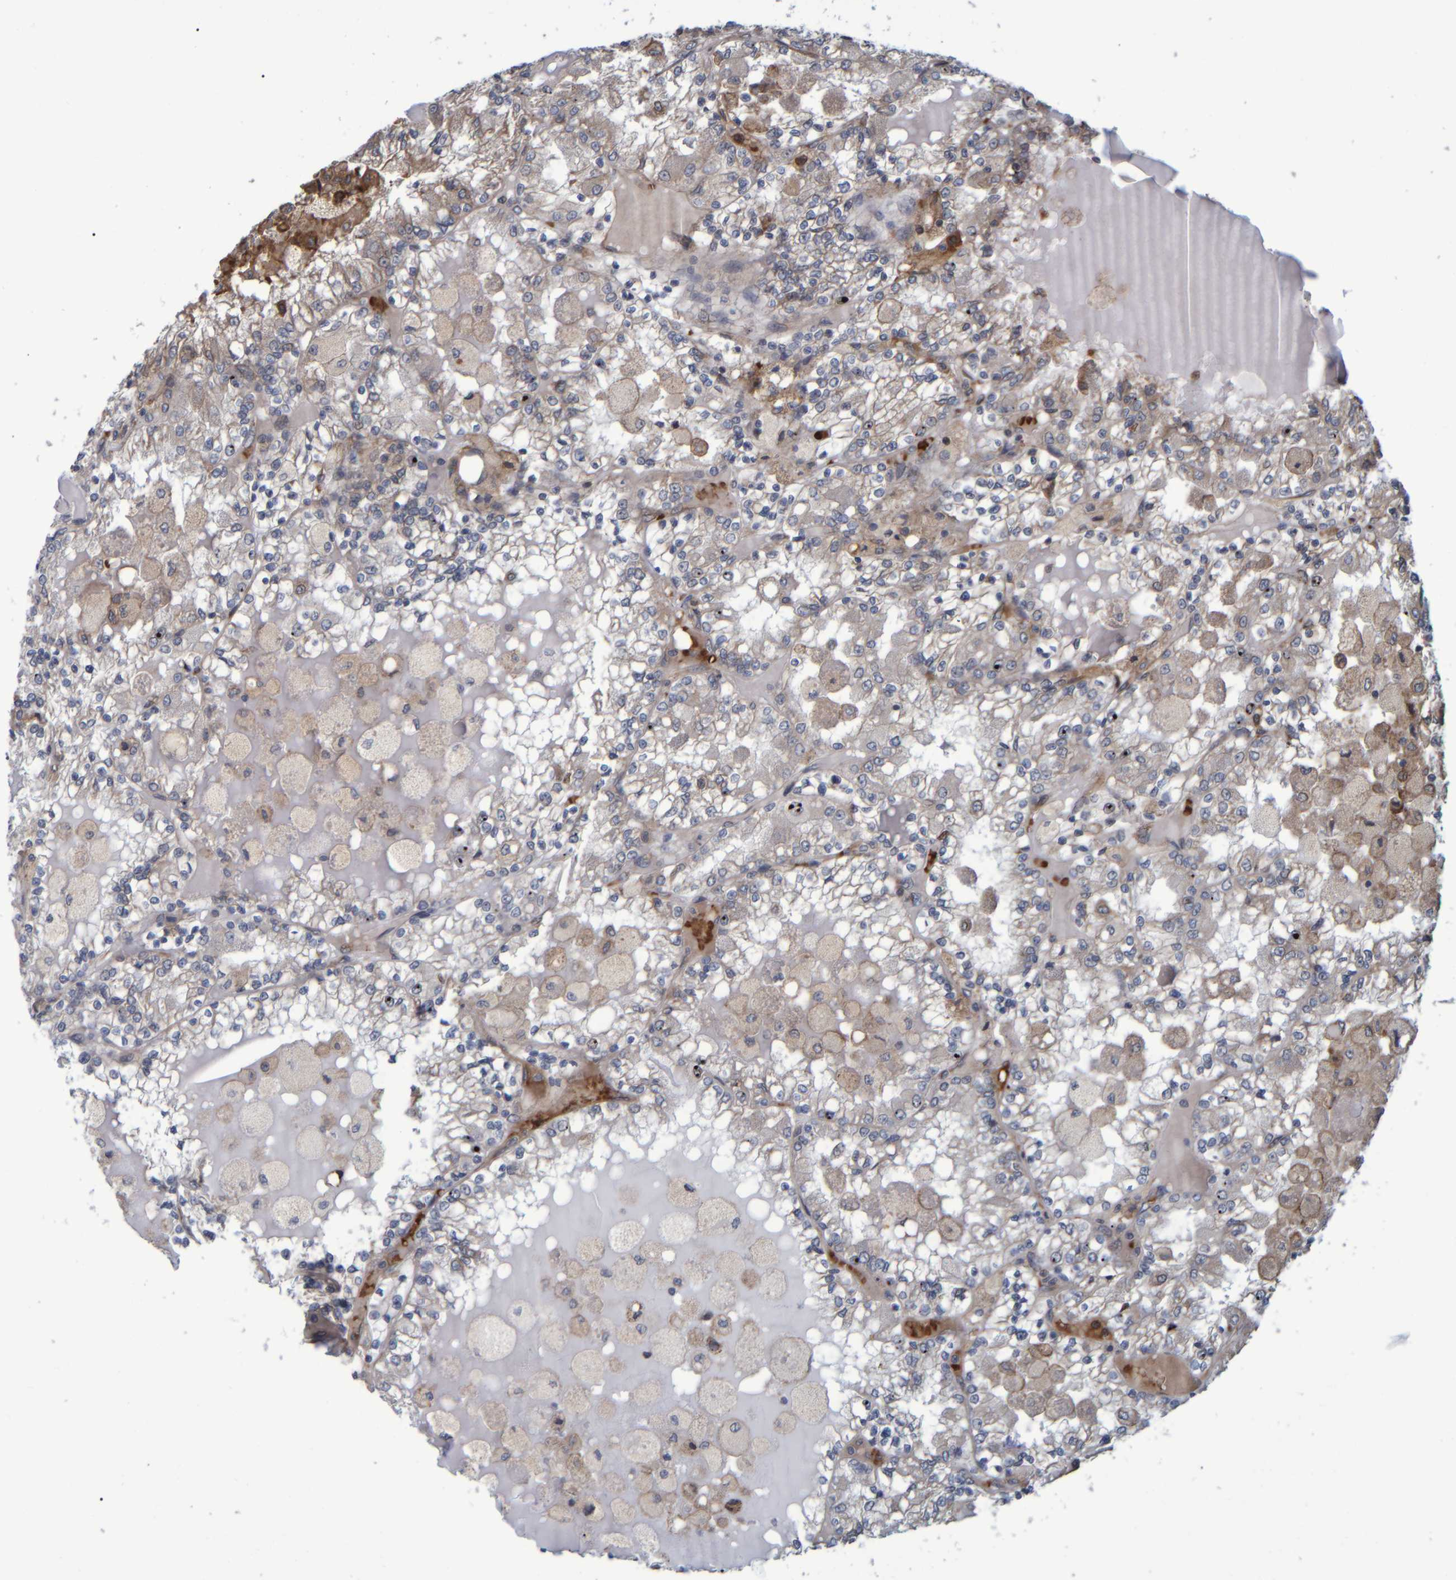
{"staining": {"intensity": "weak", "quantity": "<25%", "location": "cytoplasmic/membranous"}, "tissue": "renal cancer", "cell_type": "Tumor cells", "image_type": "cancer", "snomed": [{"axis": "morphology", "description": "Adenocarcinoma, NOS"}, {"axis": "topography", "description": "Kidney"}], "caption": "Tumor cells are negative for protein expression in human renal cancer (adenocarcinoma).", "gene": "SPAG5", "patient": {"sex": "female", "age": 56}}